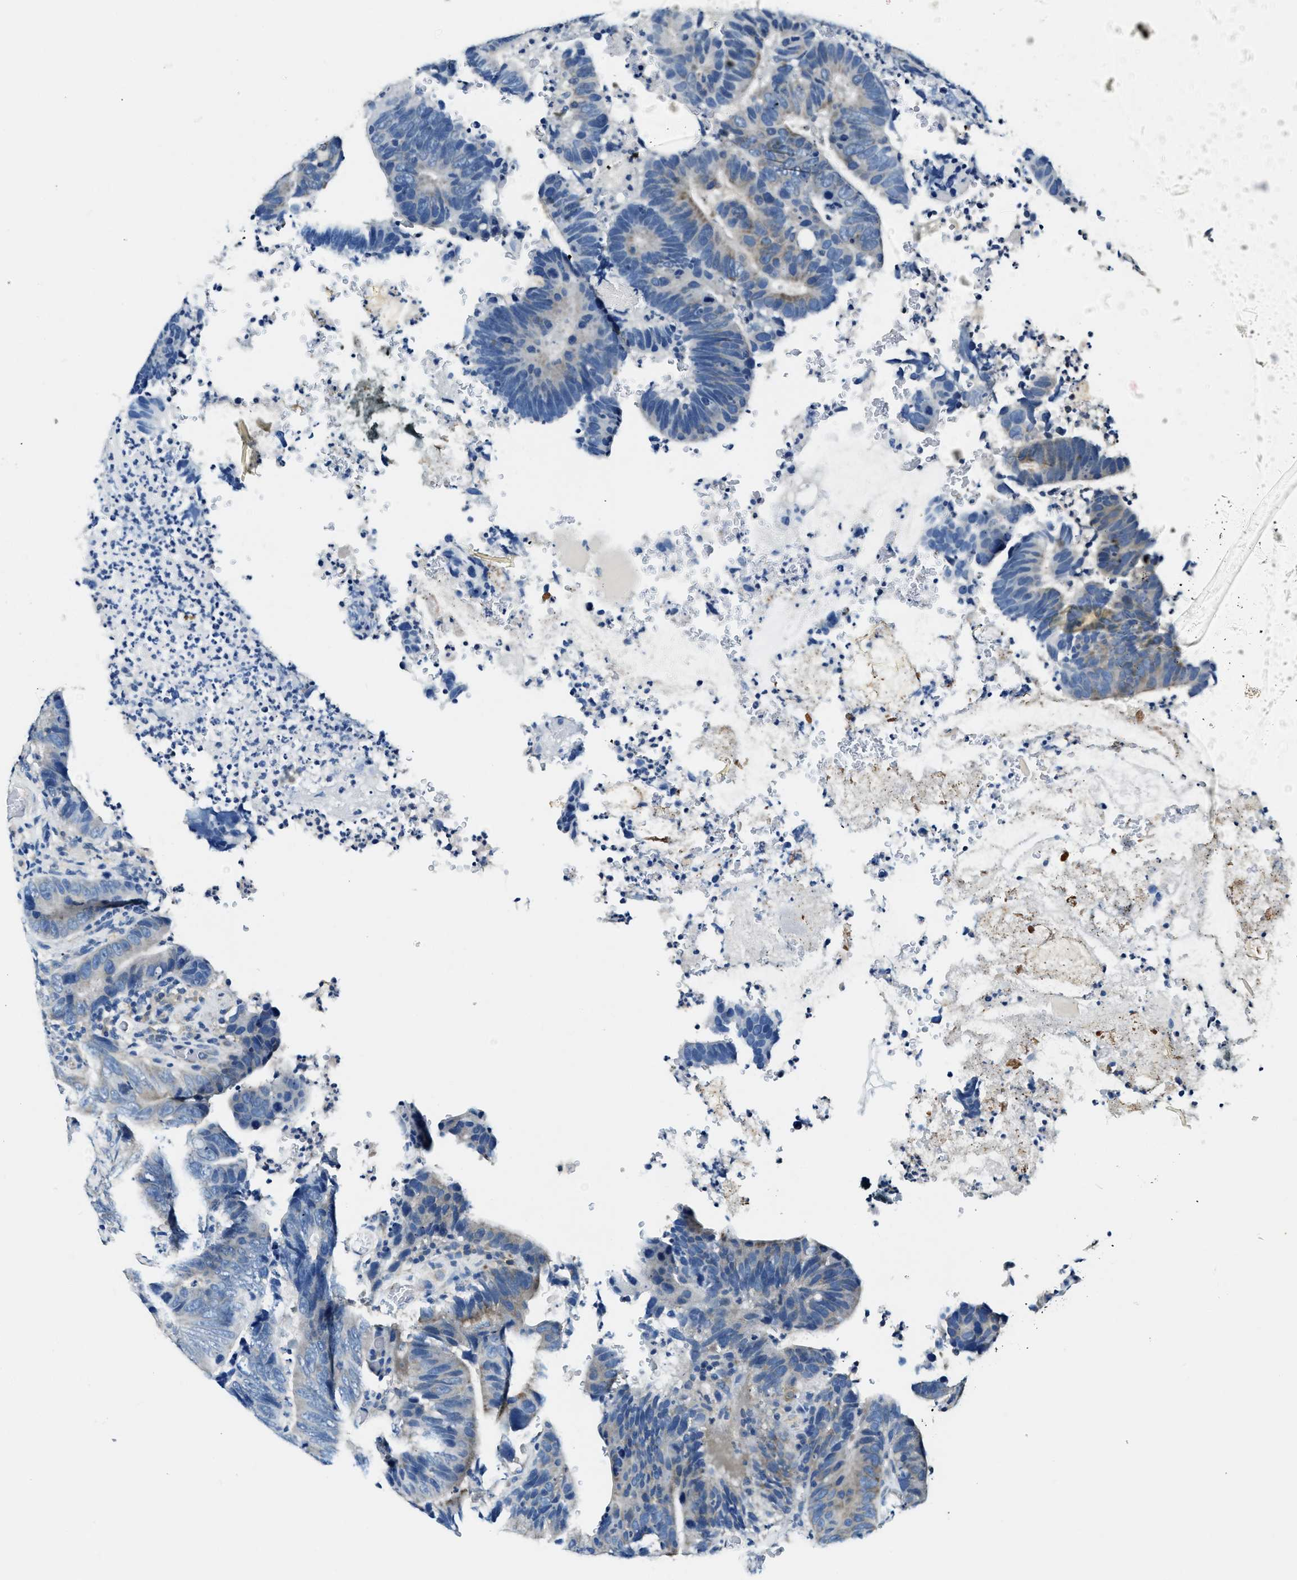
{"staining": {"intensity": "weak", "quantity": "<25%", "location": "cytoplasmic/membranous"}, "tissue": "colorectal cancer", "cell_type": "Tumor cells", "image_type": "cancer", "snomed": [{"axis": "morphology", "description": "Adenocarcinoma, NOS"}, {"axis": "topography", "description": "Colon"}], "caption": "High power microscopy photomicrograph of an immunohistochemistry histopathology image of colorectal cancer (adenocarcinoma), revealing no significant staining in tumor cells. The staining is performed using DAB brown chromogen with nuclei counter-stained in using hematoxylin.", "gene": "EIF2AK2", "patient": {"sex": "male", "age": 56}}